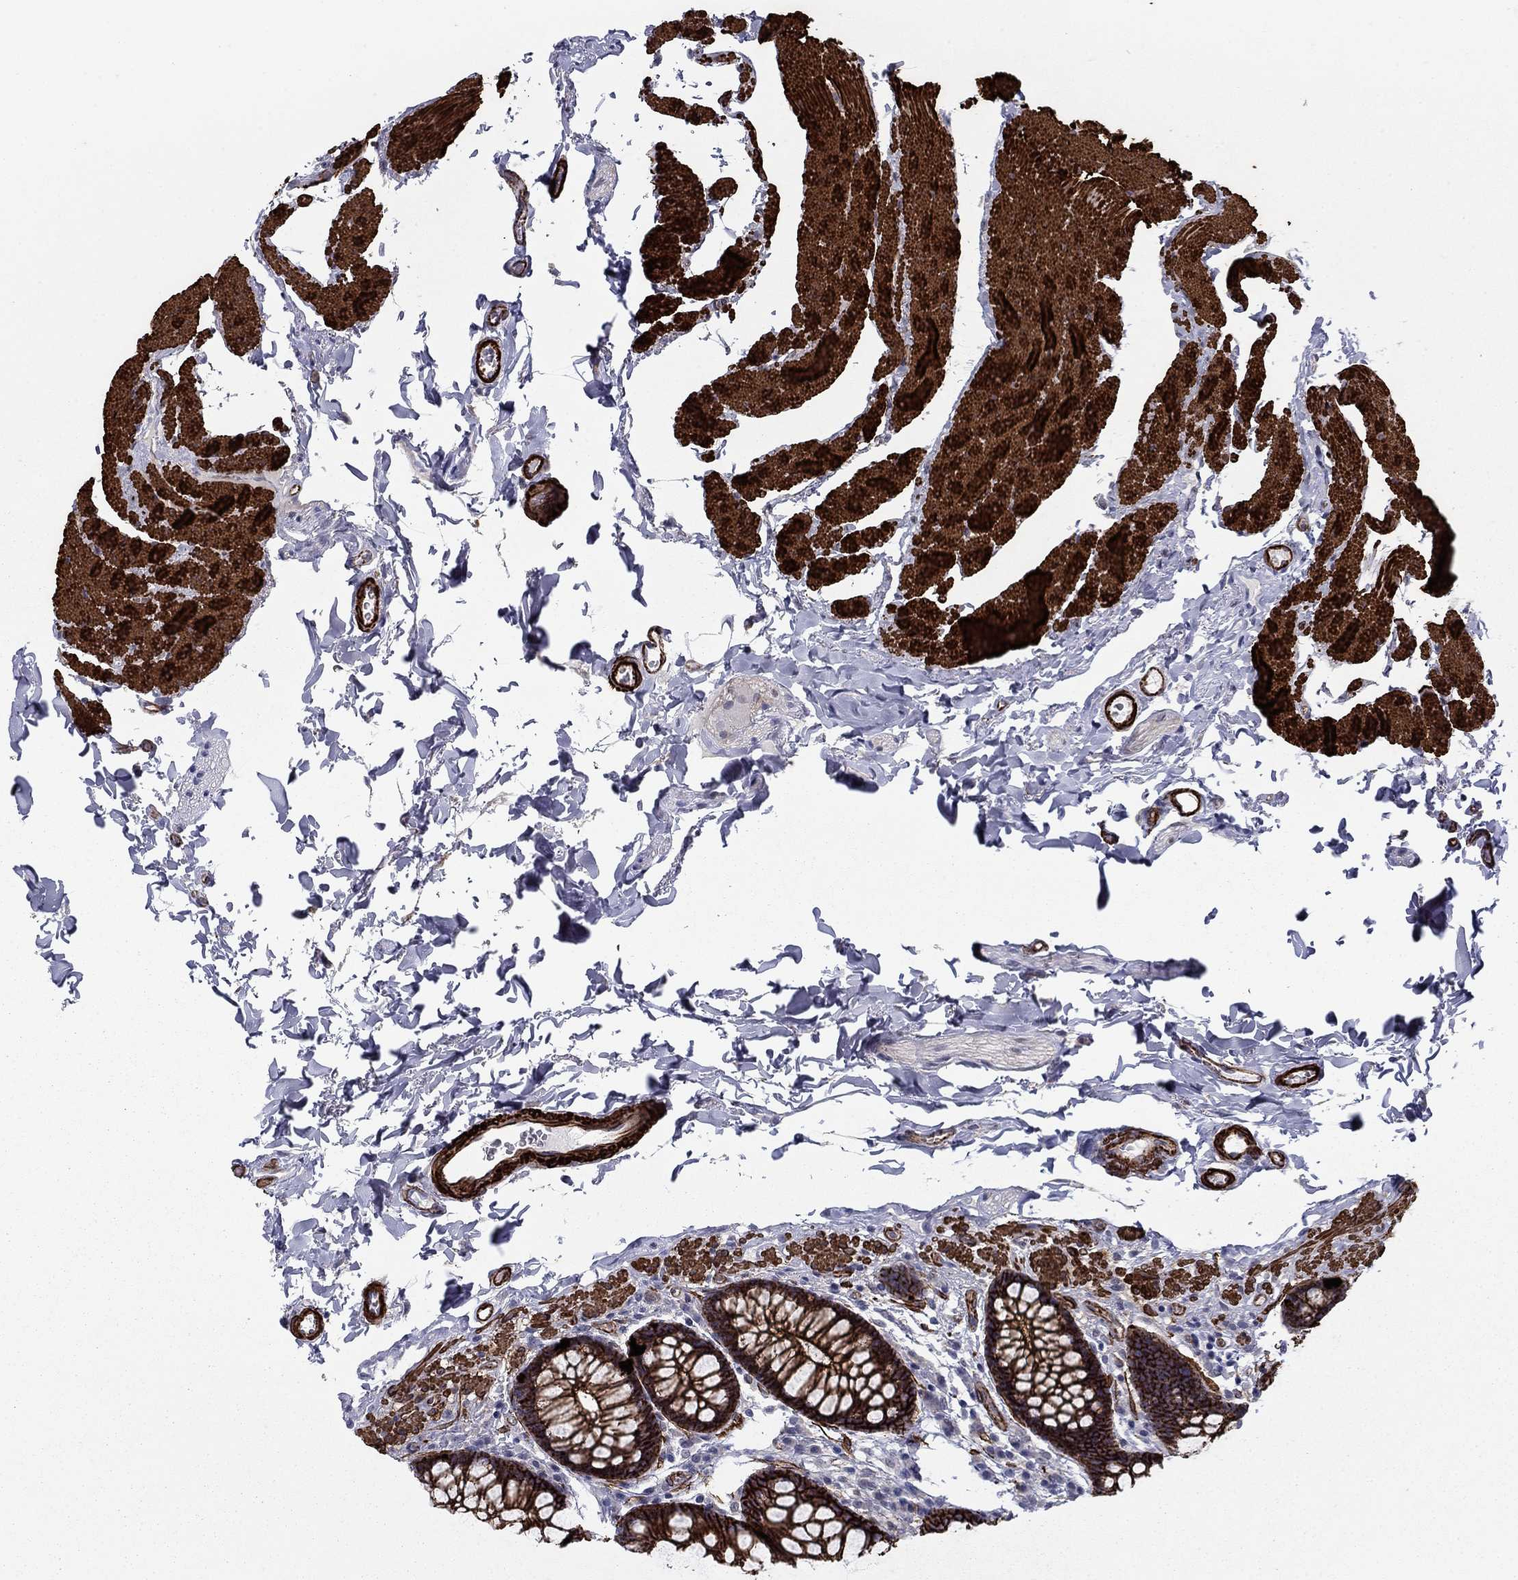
{"staining": {"intensity": "strong", "quantity": "25%-75%", "location": "cytoplasmic/membranous"}, "tissue": "colon", "cell_type": "Endothelial cells", "image_type": "normal", "snomed": [{"axis": "morphology", "description": "Normal tissue, NOS"}, {"axis": "topography", "description": "Colon"}], "caption": "This photomicrograph demonstrates immunohistochemistry staining of normal colon, with high strong cytoplasmic/membranous expression in approximately 25%-75% of endothelial cells.", "gene": "KRBA1", "patient": {"sex": "female", "age": 86}}